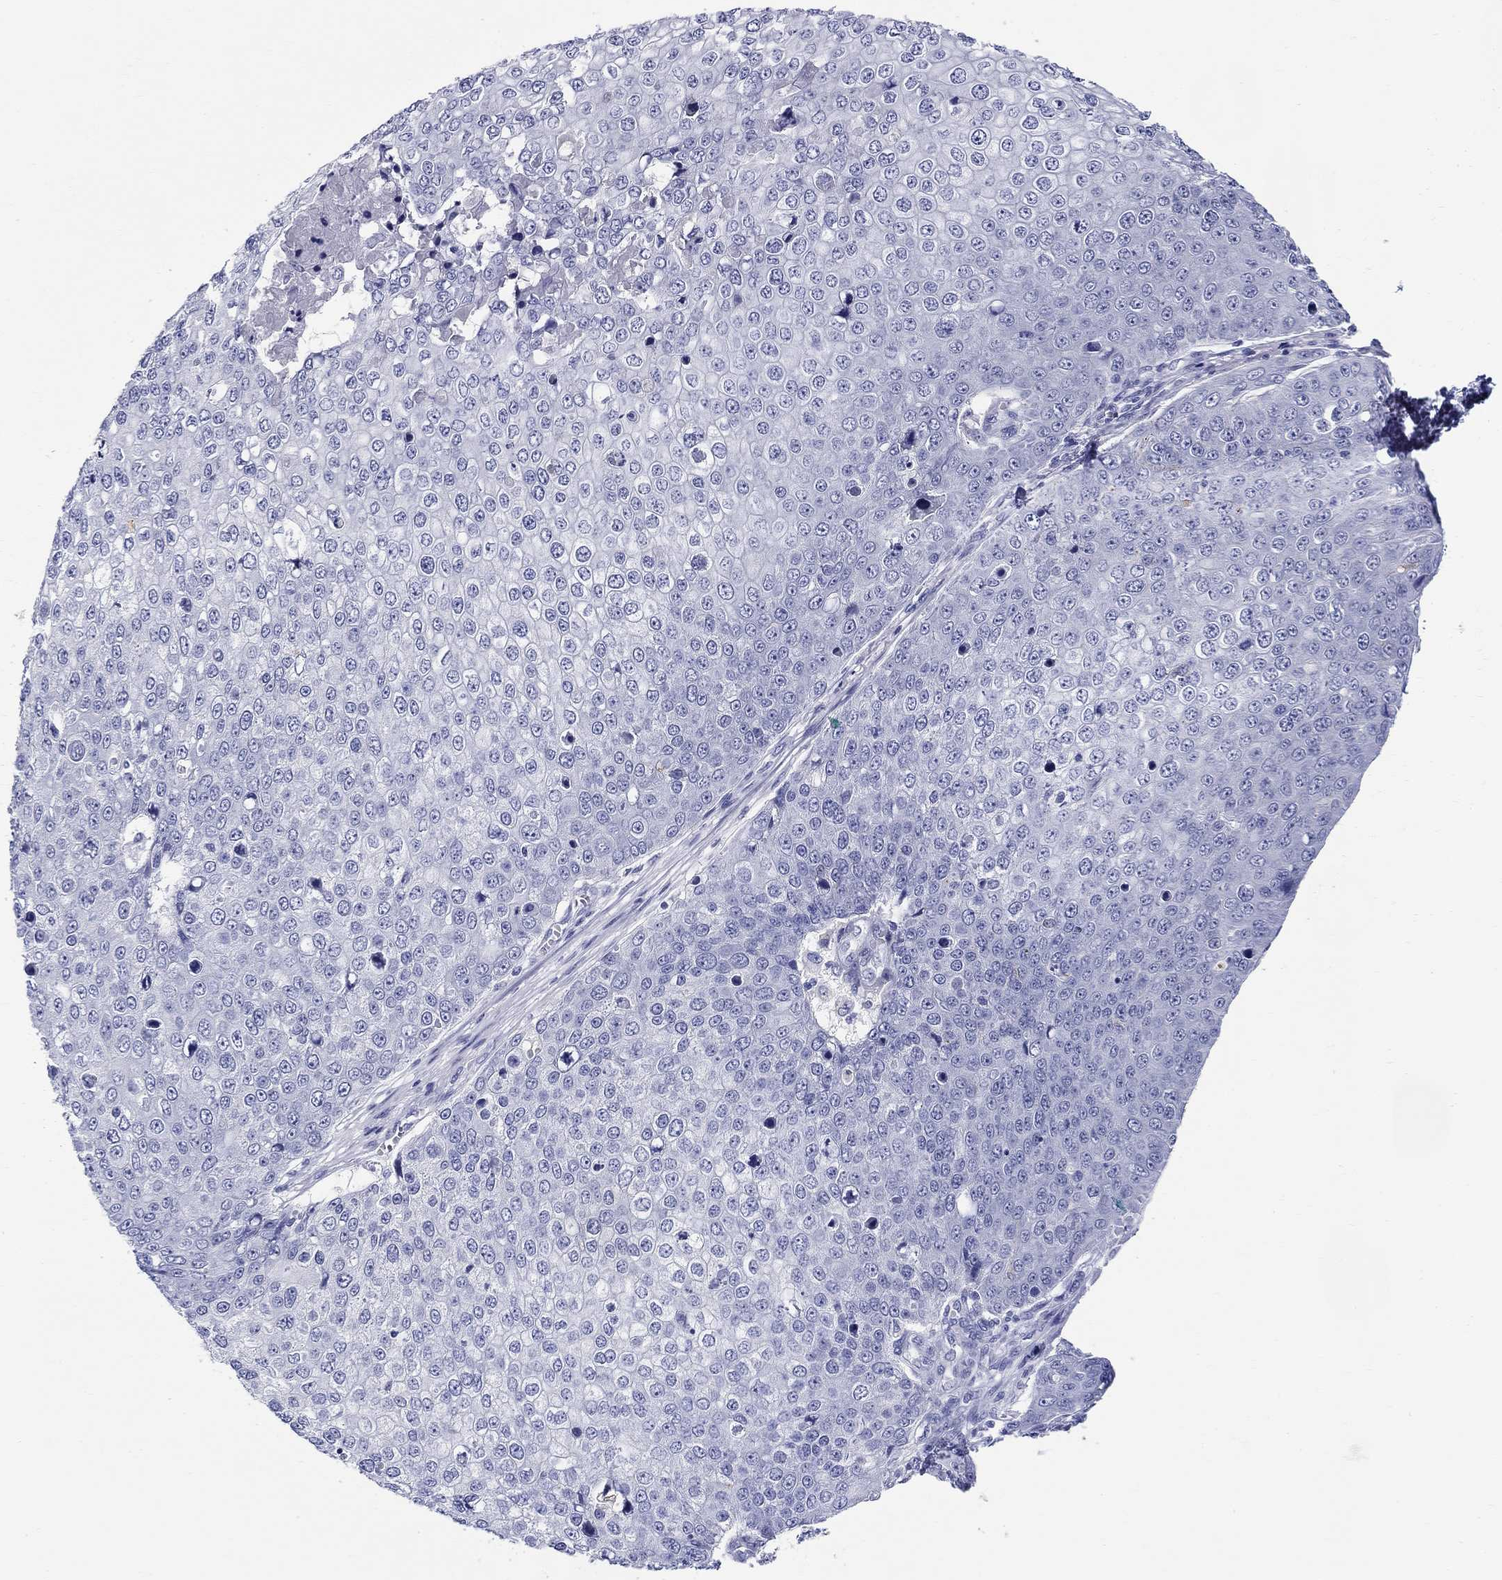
{"staining": {"intensity": "negative", "quantity": "none", "location": "none"}, "tissue": "skin cancer", "cell_type": "Tumor cells", "image_type": "cancer", "snomed": [{"axis": "morphology", "description": "Squamous cell carcinoma, NOS"}, {"axis": "topography", "description": "Skin"}], "caption": "Photomicrograph shows no significant protein staining in tumor cells of skin cancer (squamous cell carcinoma).", "gene": "LAMP5", "patient": {"sex": "male", "age": 71}}